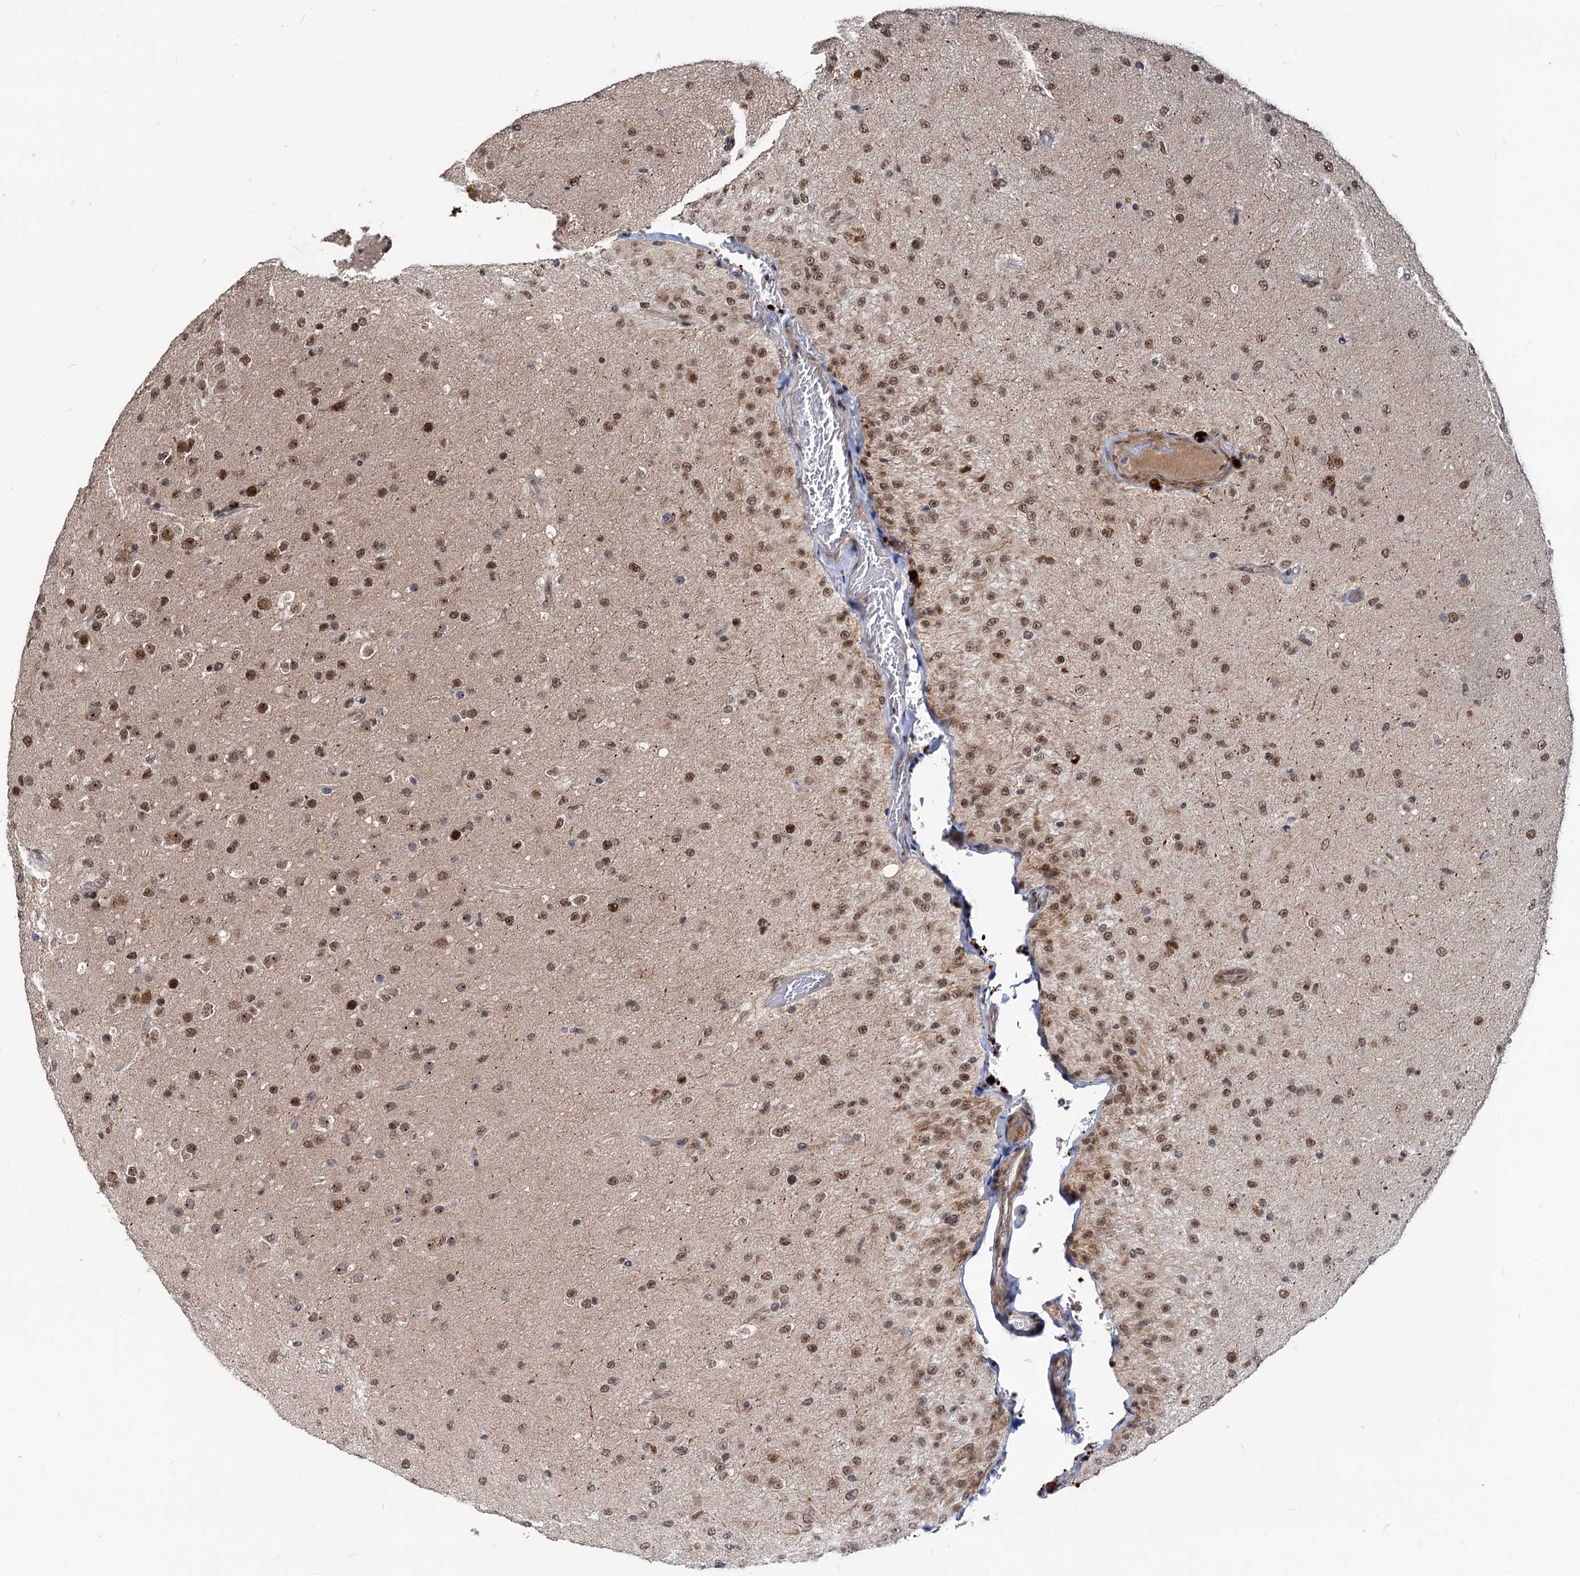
{"staining": {"intensity": "moderate", "quantity": ">75%", "location": "nuclear"}, "tissue": "glioma", "cell_type": "Tumor cells", "image_type": "cancer", "snomed": [{"axis": "morphology", "description": "Glioma, malignant, Low grade"}, {"axis": "topography", "description": "Brain"}], "caption": "The micrograph exhibits immunohistochemical staining of glioma. There is moderate nuclear expression is appreciated in approximately >75% of tumor cells.", "gene": "PHF8", "patient": {"sex": "male", "age": 65}}